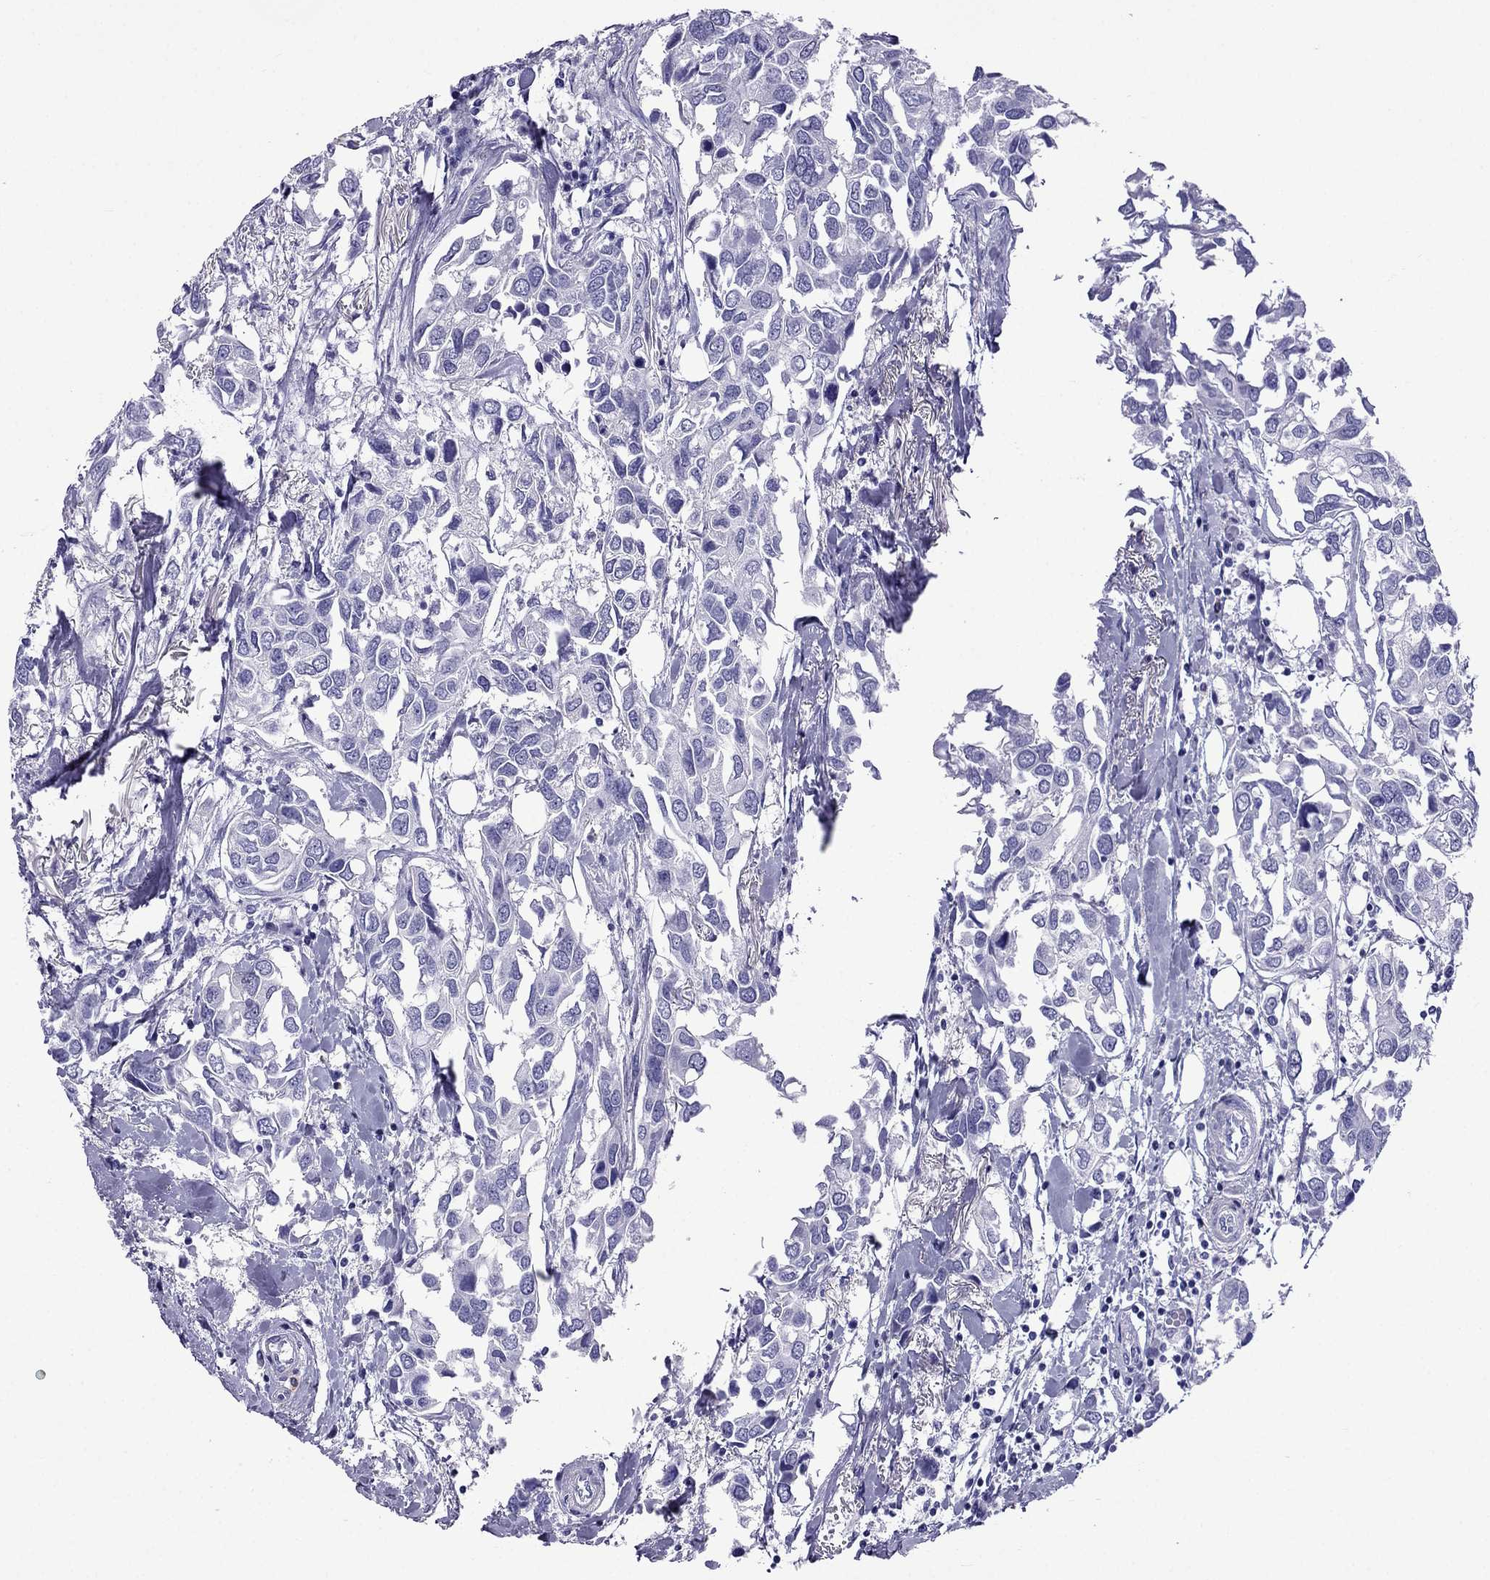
{"staining": {"intensity": "negative", "quantity": "none", "location": "none"}, "tissue": "breast cancer", "cell_type": "Tumor cells", "image_type": "cancer", "snomed": [{"axis": "morphology", "description": "Duct carcinoma"}, {"axis": "topography", "description": "Breast"}], "caption": "A histopathology image of breast intraductal carcinoma stained for a protein shows no brown staining in tumor cells.", "gene": "ARR3", "patient": {"sex": "female", "age": 83}}